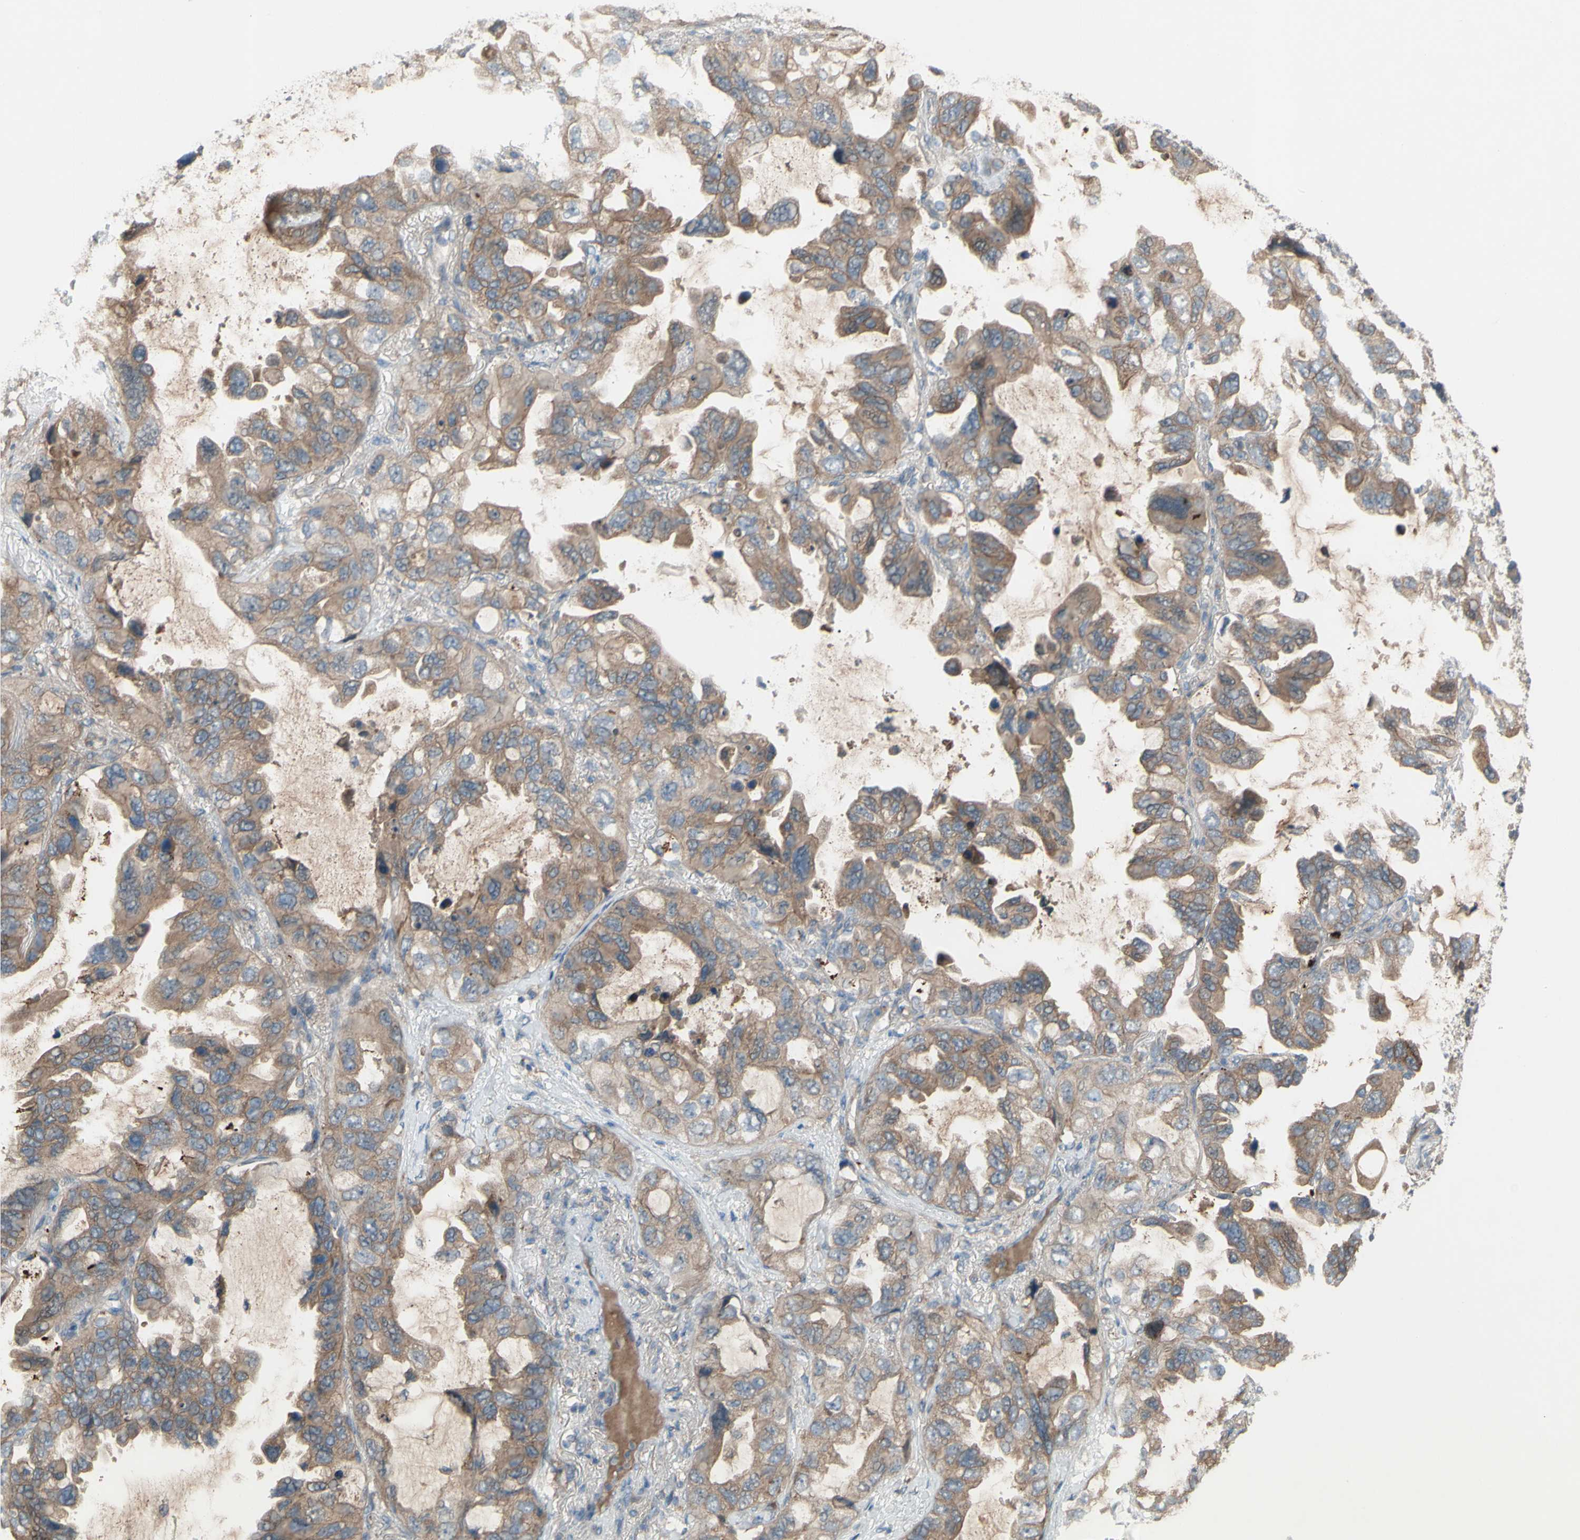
{"staining": {"intensity": "moderate", "quantity": ">75%", "location": "cytoplasmic/membranous"}, "tissue": "lung cancer", "cell_type": "Tumor cells", "image_type": "cancer", "snomed": [{"axis": "morphology", "description": "Squamous cell carcinoma, NOS"}, {"axis": "topography", "description": "Lung"}], "caption": "Moderate cytoplasmic/membranous protein staining is appreciated in approximately >75% of tumor cells in lung cancer (squamous cell carcinoma).", "gene": "AFP", "patient": {"sex": "female", "age": 73}}